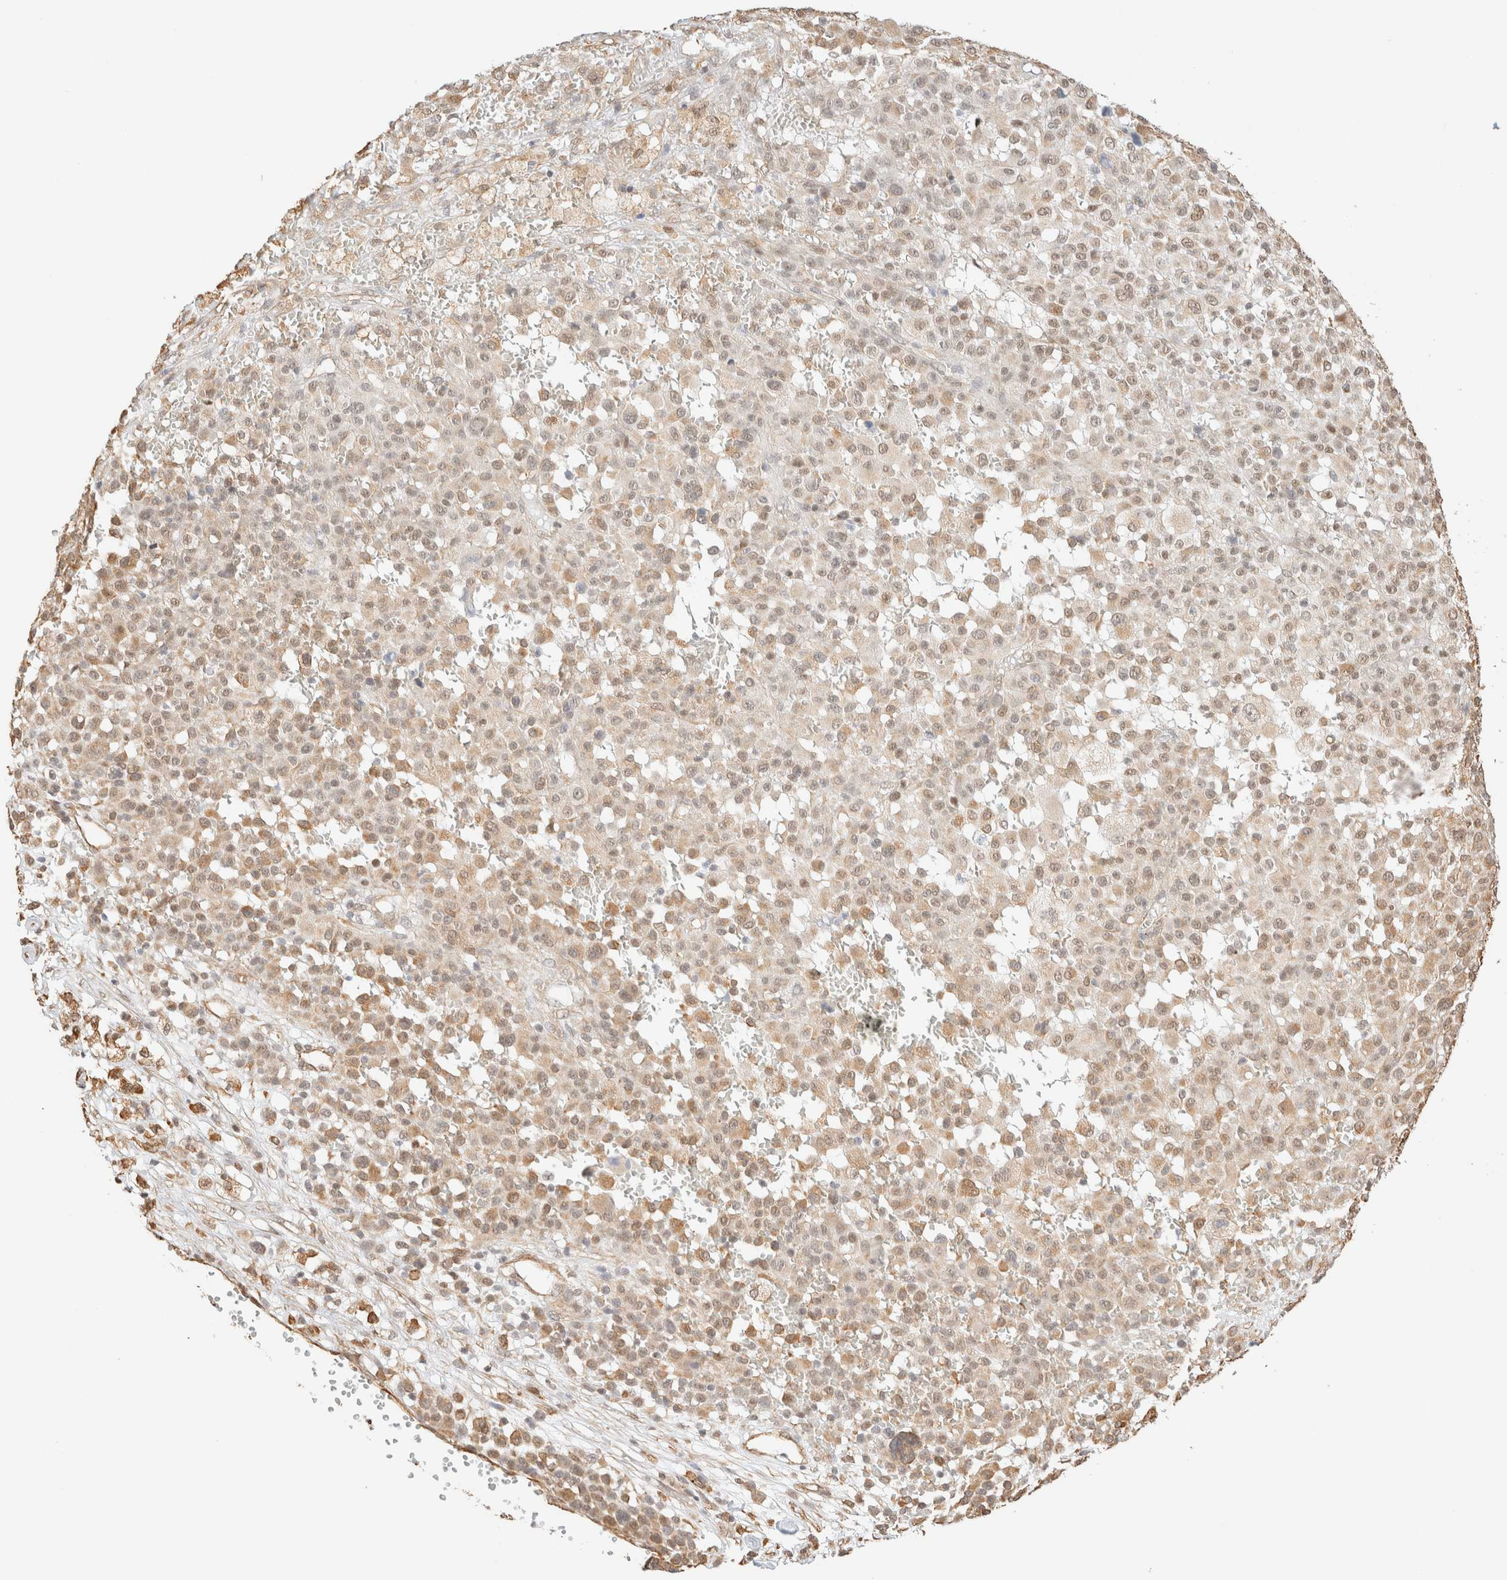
{"staining": {"intensity": "weak", "quantity": ">75%", "location": "cytoplasmic/membranous,nuclear"}, "tissue": "melanoma", "cell_type": "Tumor cells", "image_type": "cancer", "snomed": [{"axis": "morphology", "description": "Malignant melanoma, Metastatic site"}, {"axis": "topography", "description": "Skin"}], "caption": "About >75% of tumor cells in melanoma display weak cytoplasmic/membranous and nuclear protein positivity as visualized by brown immunohistochemical staining.", "gene": "ARID5A", "patient": {"sex": "female", "age": 74}}